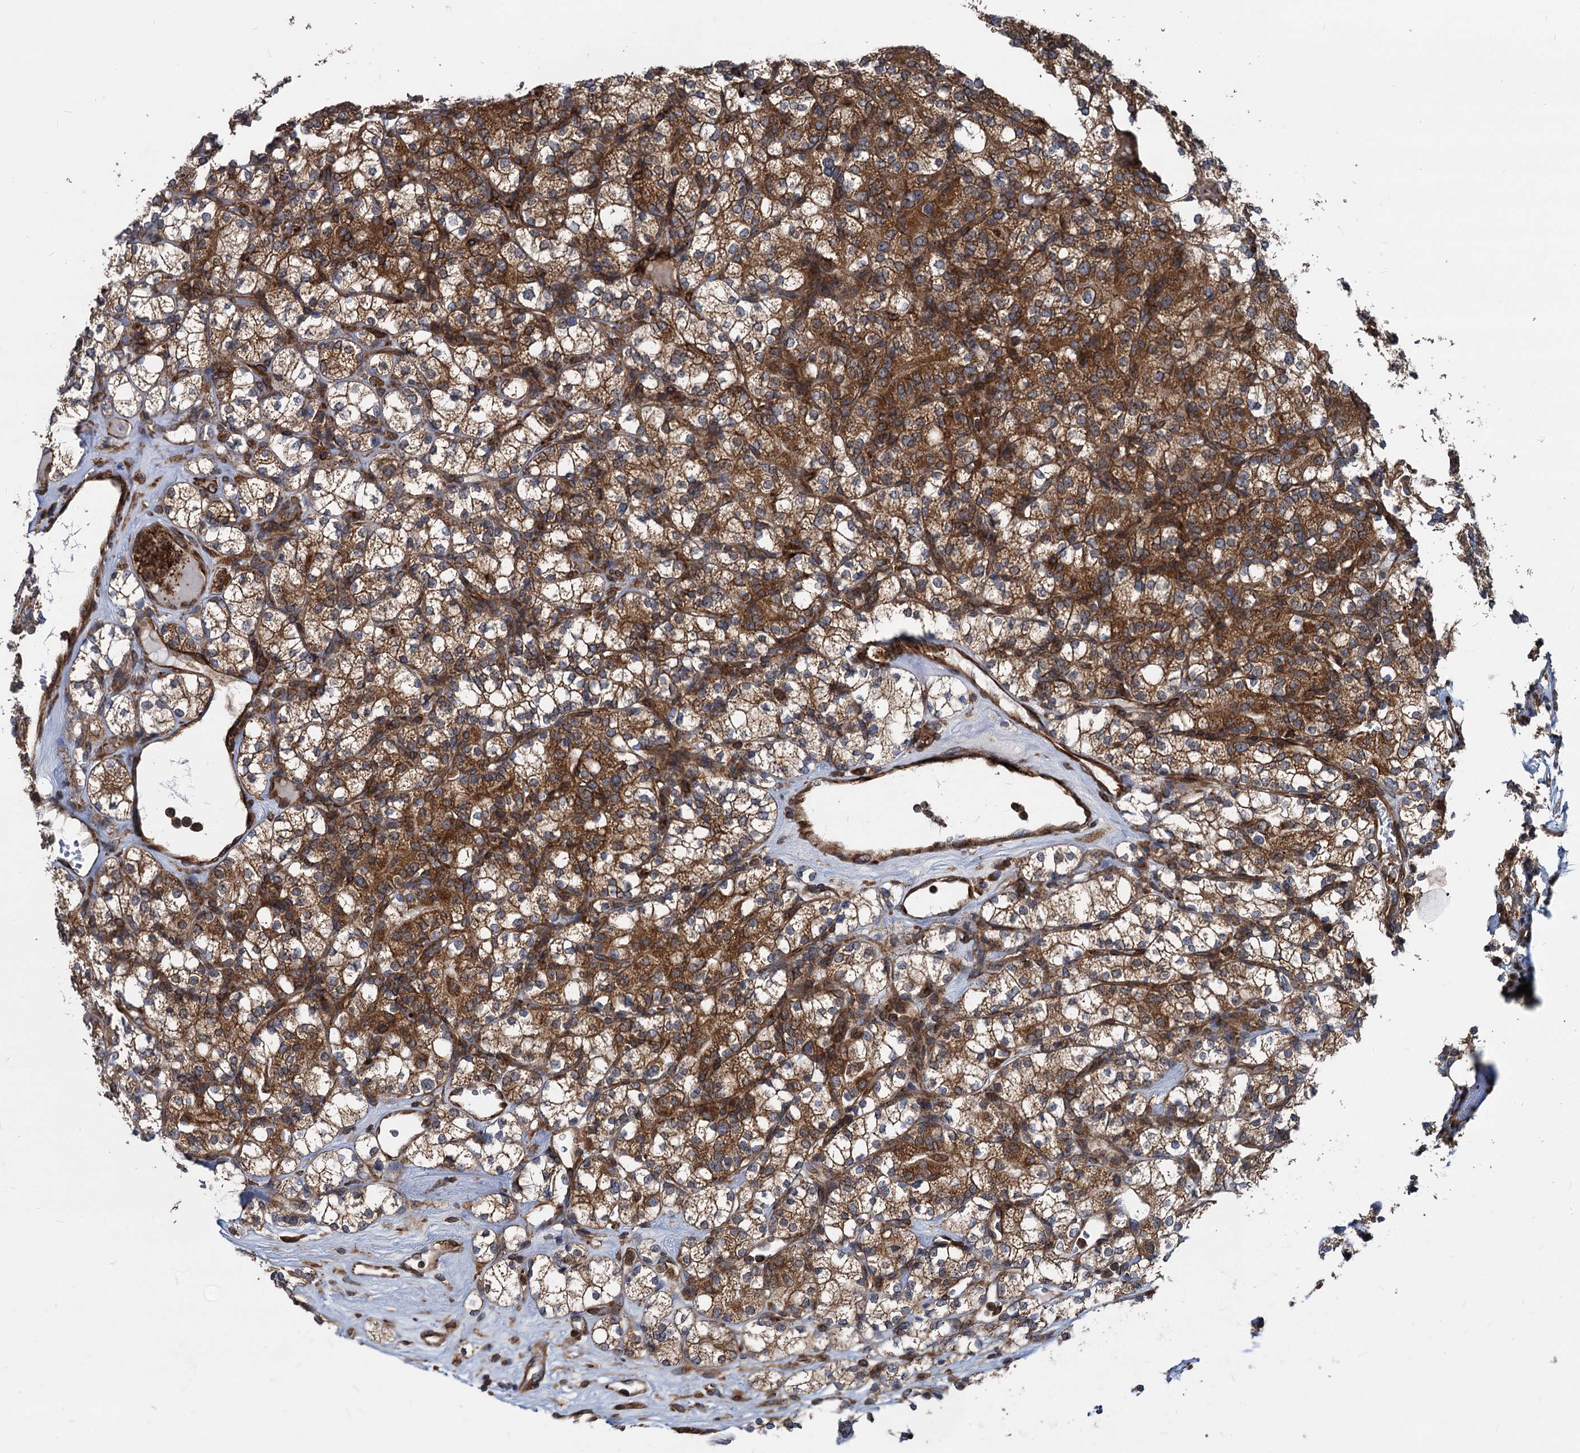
{"staining": {"intensity": "strong", "quantity": ">75%", "location": "cytoplasmic/membranous"}, "tissue": "renal cancer", "cell_type": "Tumor cells", "image_type": "cancer", "snomed": [{"axis": "morphology", "description": "Adenocarcinoma, NOS"}, {"axis": "topography", "description": "Kidney"}], "caption": "This is a micrograph of immunohistochemistry staining of renal adenocarcinoma, which shows strong expression in the cytoplasmic/membranous of tumor cells.", "gene": "STIM1", "patient": {"sex": "male", "age": 77}}